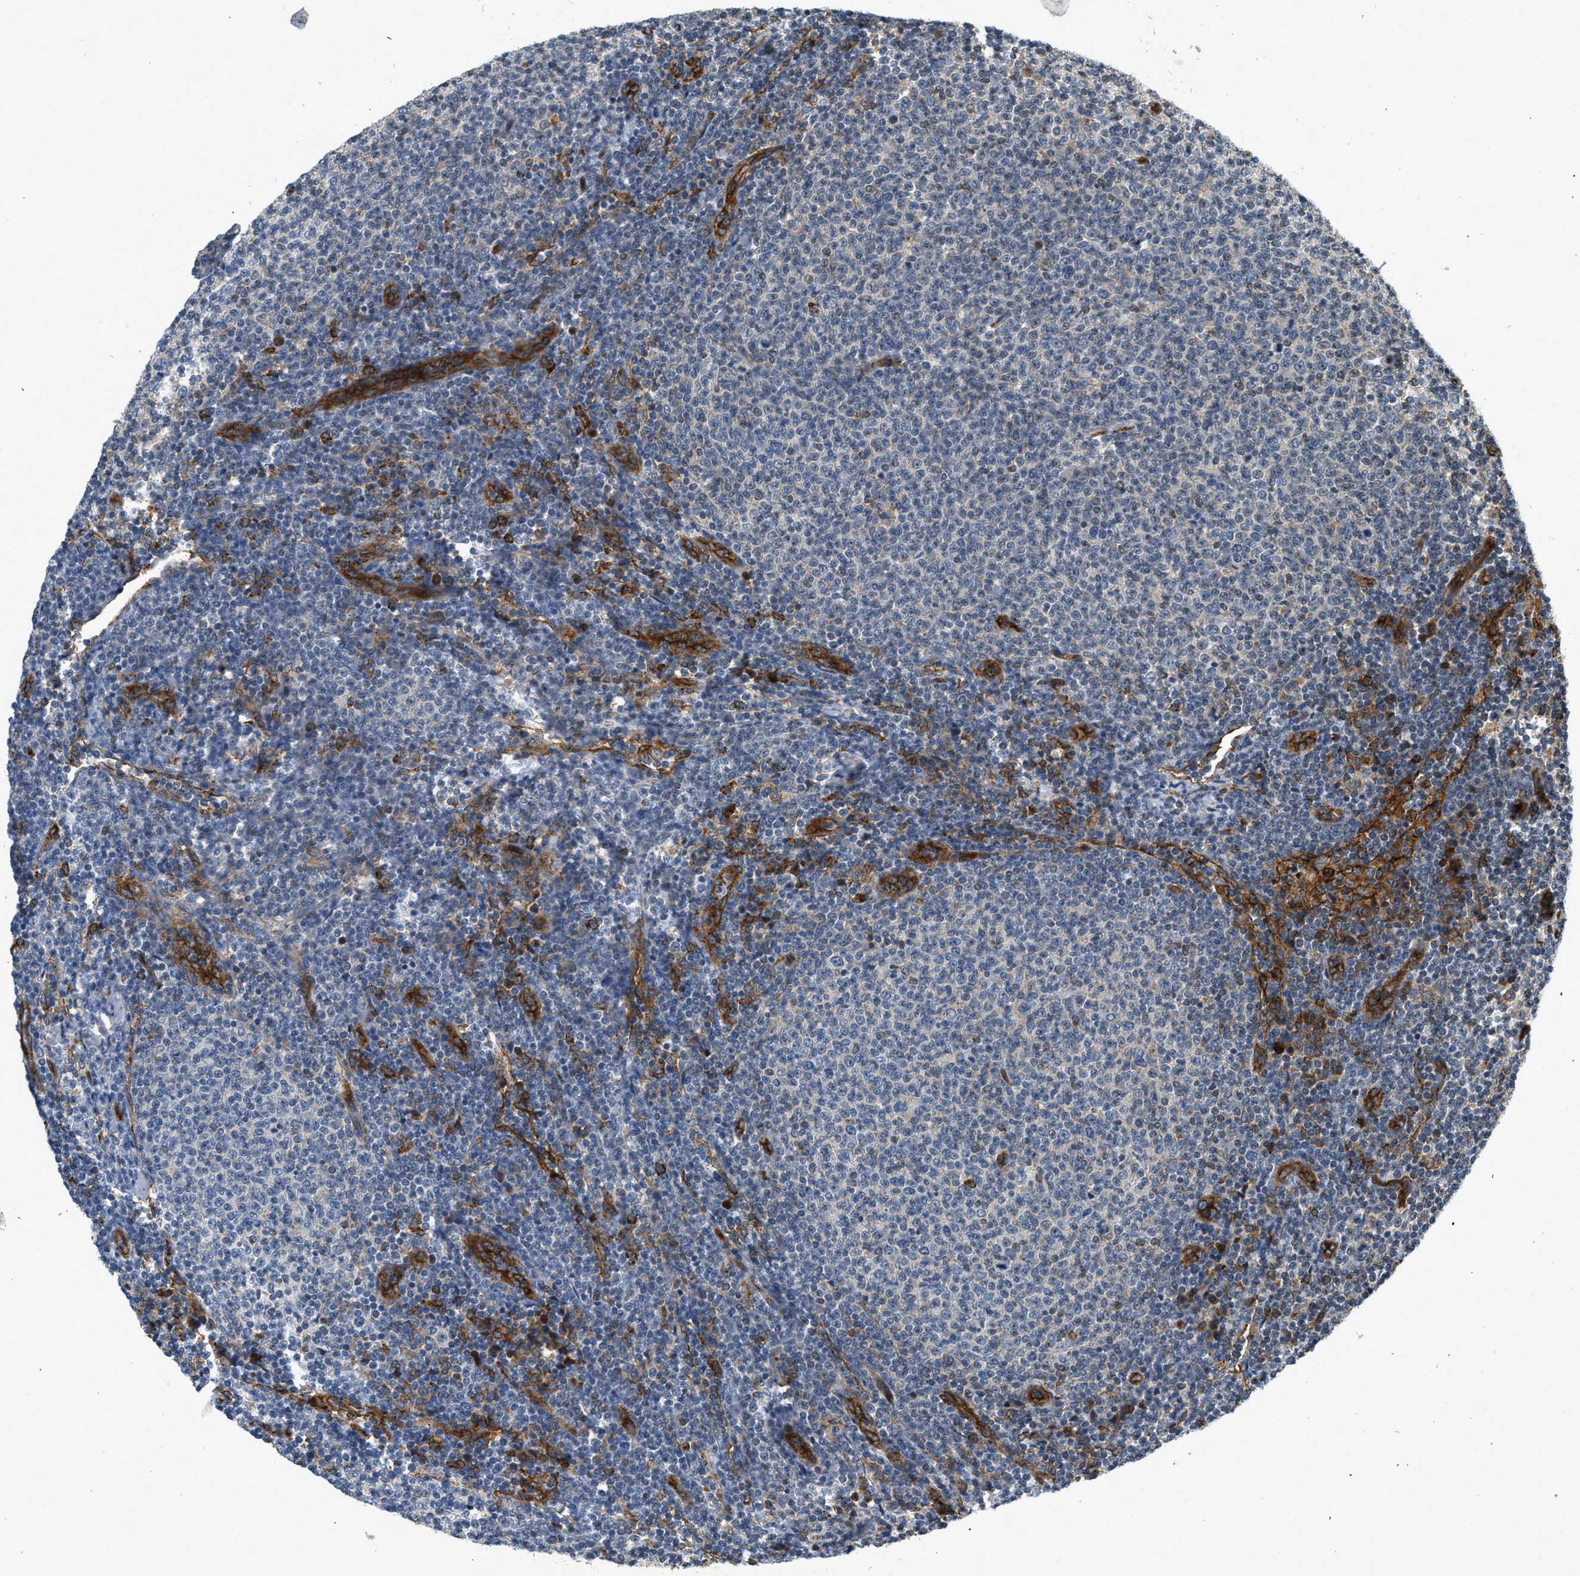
{"staining": {"intensity": "negative", "quantity": "none", "location": "none"}, "tissue": "lymphoma", "cell_type": "Tumor cells", "image_type": "cancer", "snomed": [{"axis": "morphology", "description": "Malignant lymphoma, non-Hodgkin's type, Low grade"}, {"axis": "topography", "description": "Lymph node"}], "caption": "Immunohistochemistry (IHC) photomicrograph of malignant lymphoma, non-Hodgkin's type (low-grade) stained for a protein (brown), which shows no staining in tumor cells.", "gene": "HIP1", "patient": {"sex": "male", "age": 66}}